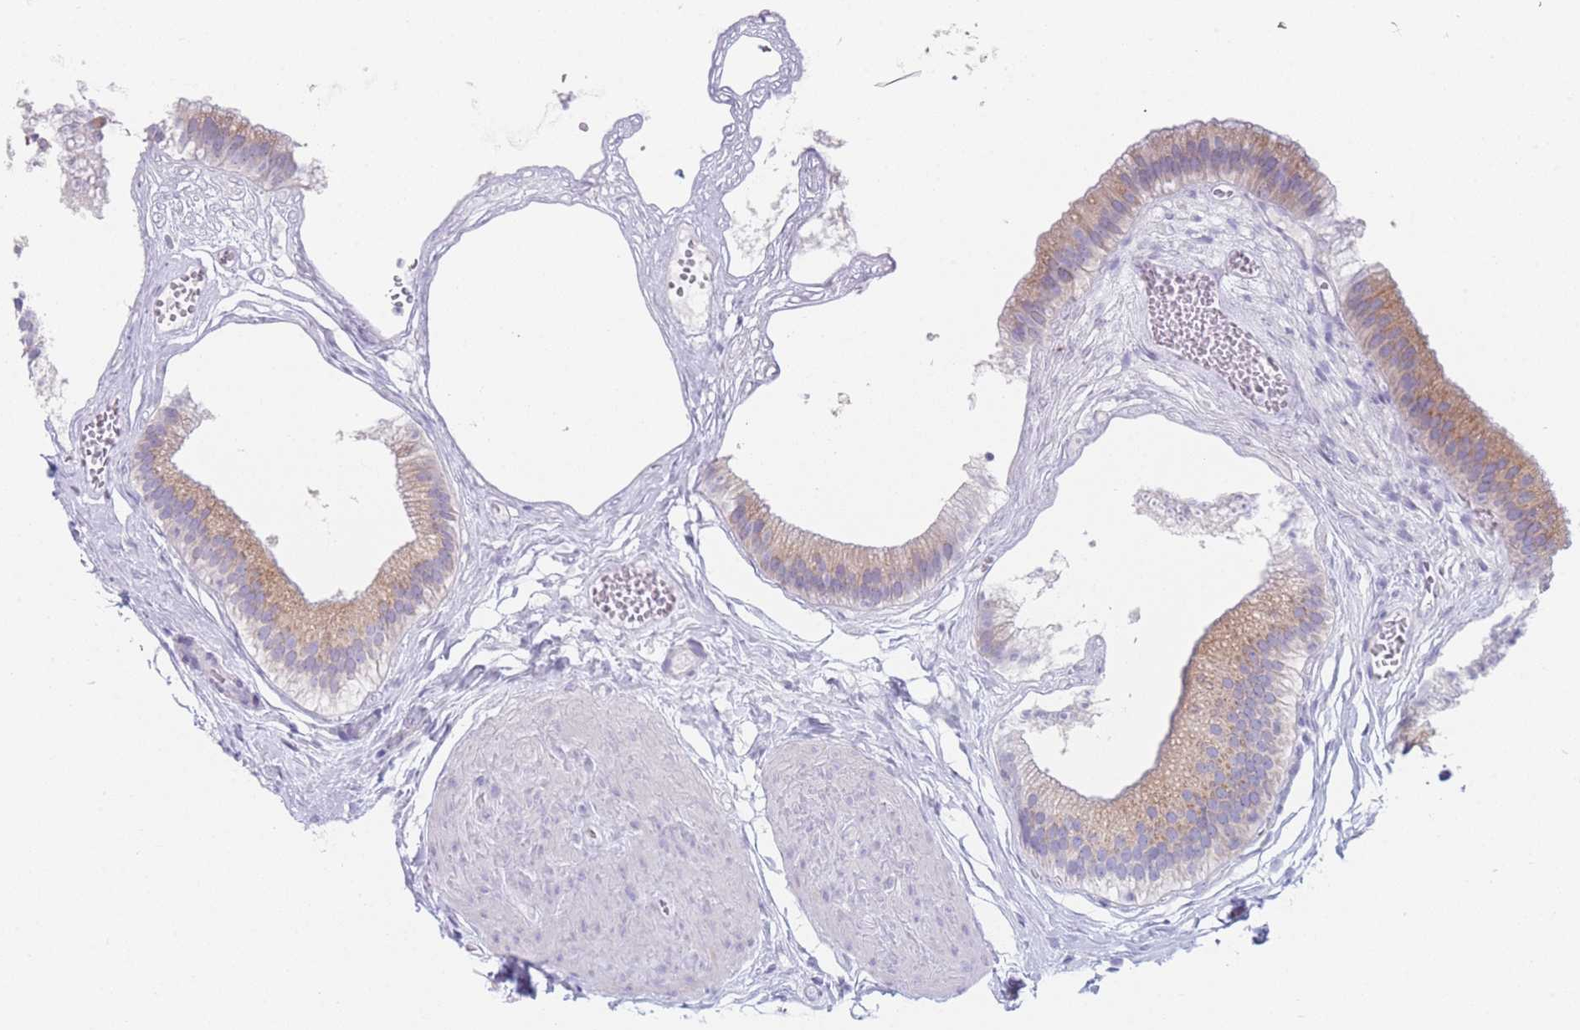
{"staining": {"intensity": "moderate", "quantity": ">75%", "location": "cytoplasmic/membranous"}, "tissue": "gallbladder", "cell_type": "Glandular cells", "image_type": "normal", "snomed": [{"axis": "morphology", "description": "Normal tissue, NOS"}, {"axis": "topography", "description": "Gallbladder"}], "caption": "Immunohistochemistry micrograph of unremarkable gallbladder: gallbladder stained using immunohistochemistry shows medium levels of moderate protein expression localized specifically in the cytoplasmic/membranous of glandular cells, appearing as a cytoplasmic/membranous brown color.", "gene": "AK9", "patient": {"sex": "female", "age": 54}}